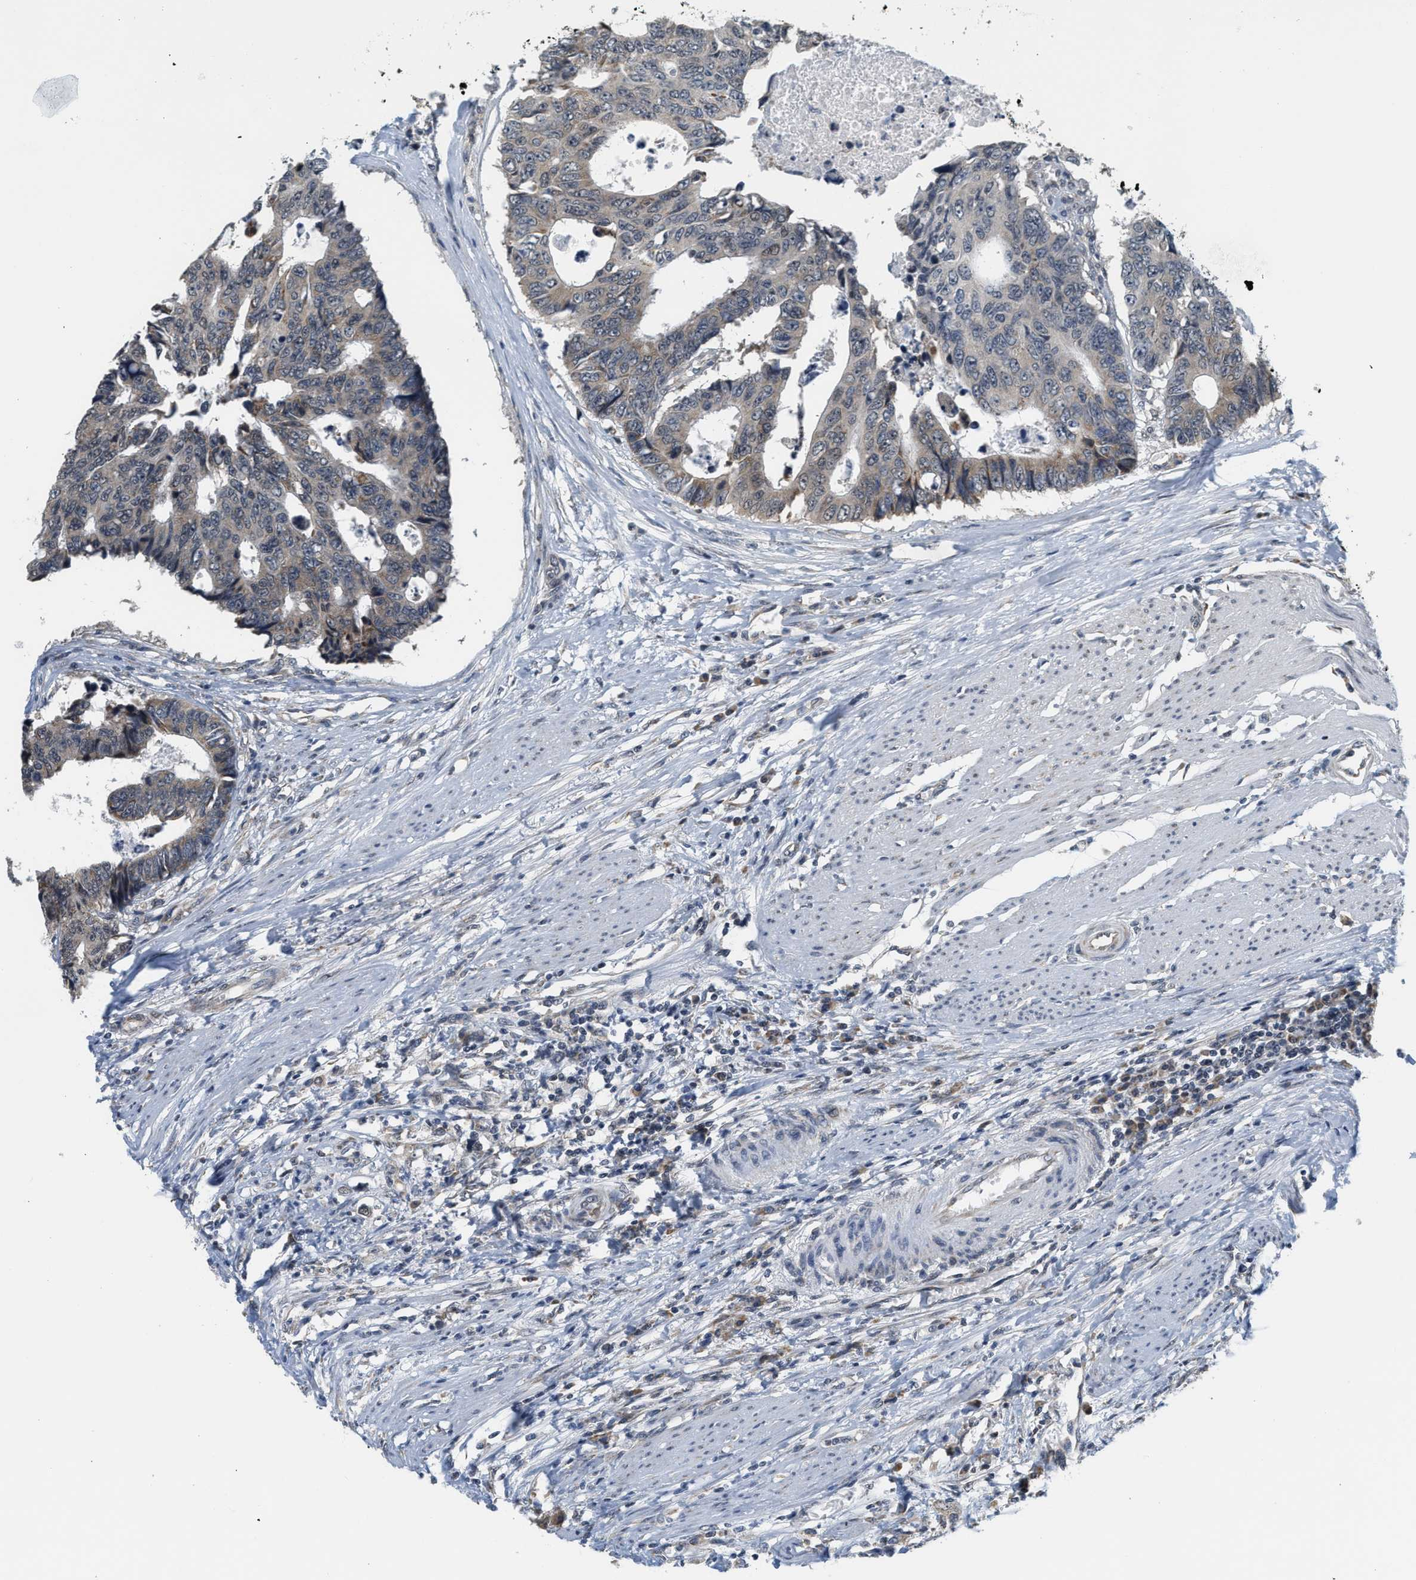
{"staining": {"intensity": "weak", "quantity": ">75%", "location": "cytoplasmic/membranous"}, "tissue": "colorectal cancer", "cell_type": "Tumor cells", "image_type": "cancer", "snomed": [{"axis": "morphology", "description": "Adenocarcinoma, NOS"}, {"axis": "topography", "description": "Rectum"}], "caption": "Adenocarcinoma (colorectal) stained for a protein (brown) shows weak cytoplasmic/membranous positive positivity in approximately >75% of tumor cells.", "gene": "GIGYF1", "patient": {"sex": "male", "age": 84}}